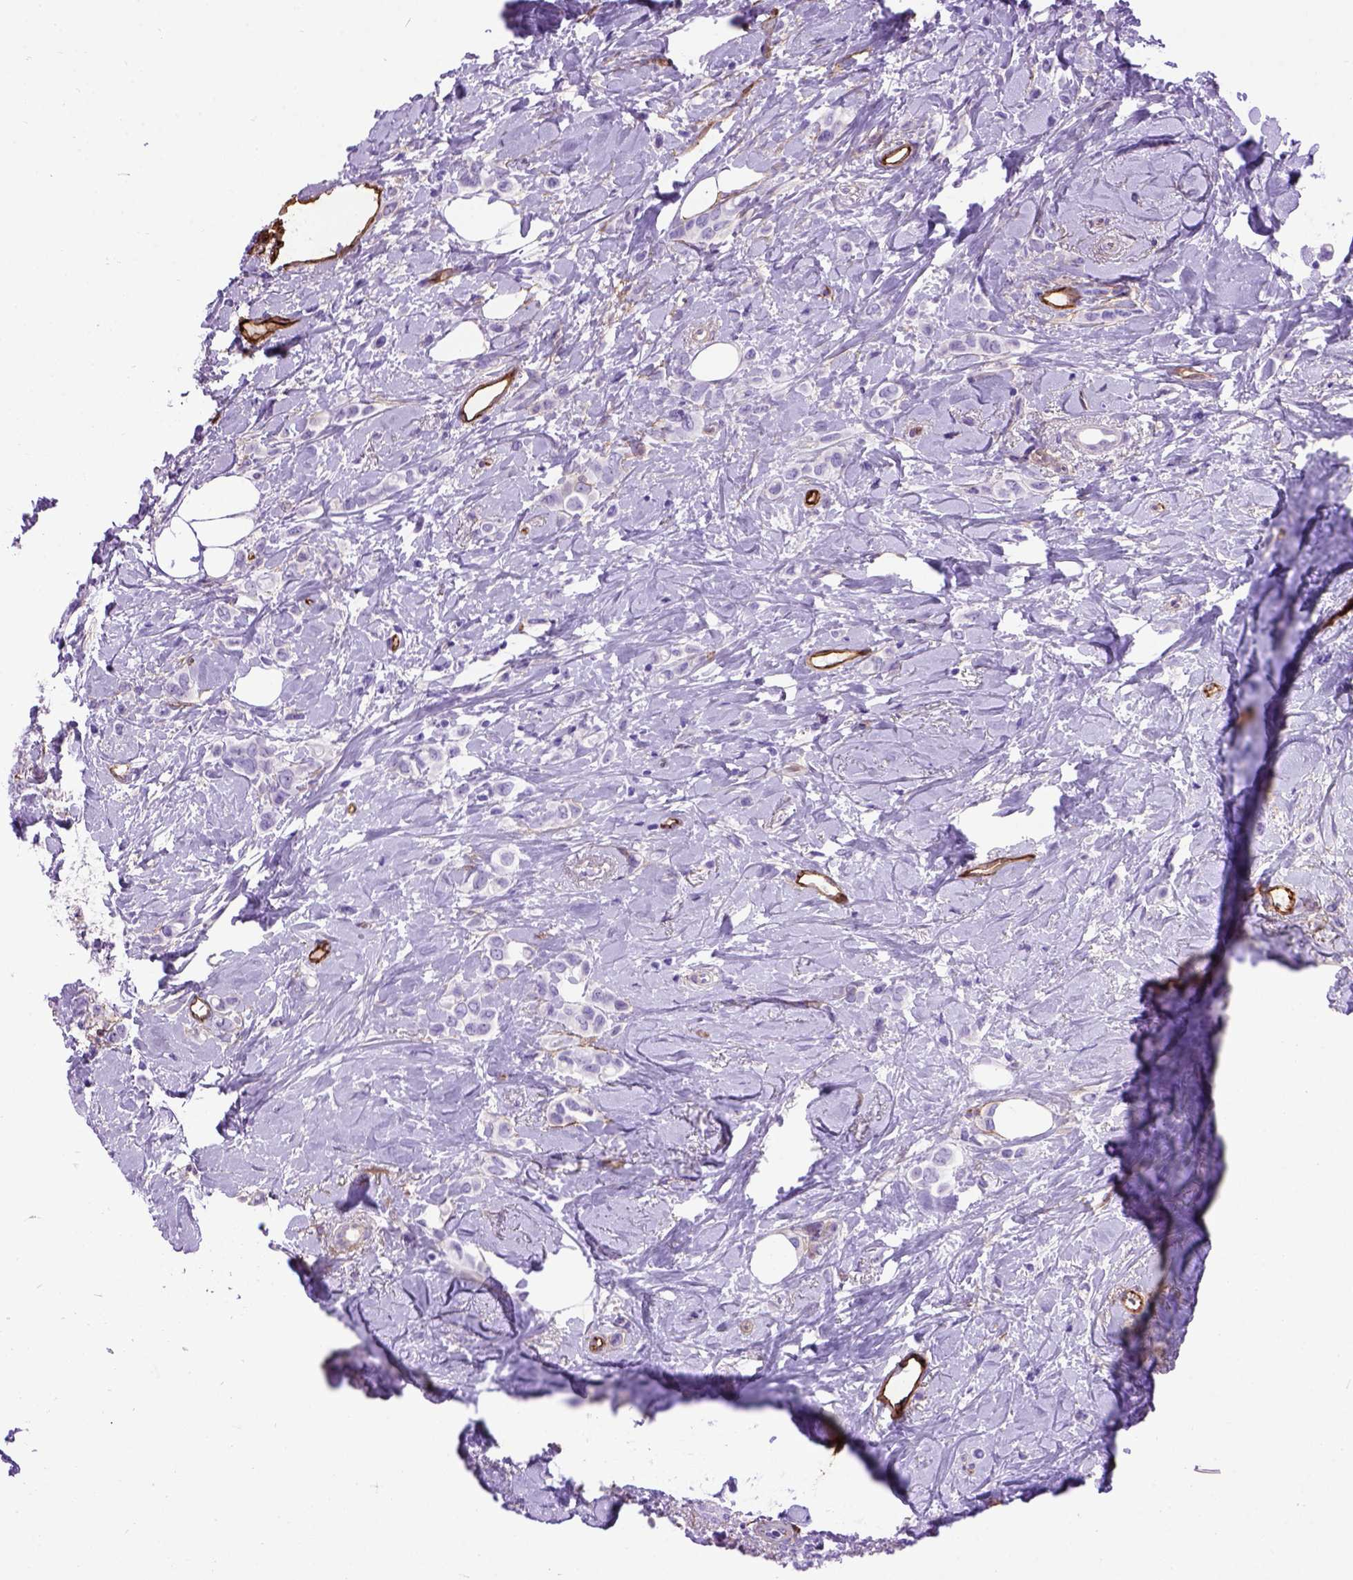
{"staining": {"intensity": "negative", "quantity": "none", "location": "none"}, "tissue": "breast cancer", "cell_type": "Tumor cells", "image_type": "cancer", "snomed": [{"axis": "morphology", "description": "Lobular carcinoma"}, {"axis": "topography", "description": "Breast"}], "caption": "Tumor cells show no significant protein positivity in breast lobular carcinoma.", "gene": "ENG", "patient": {"sex": "female", "age": 66}}